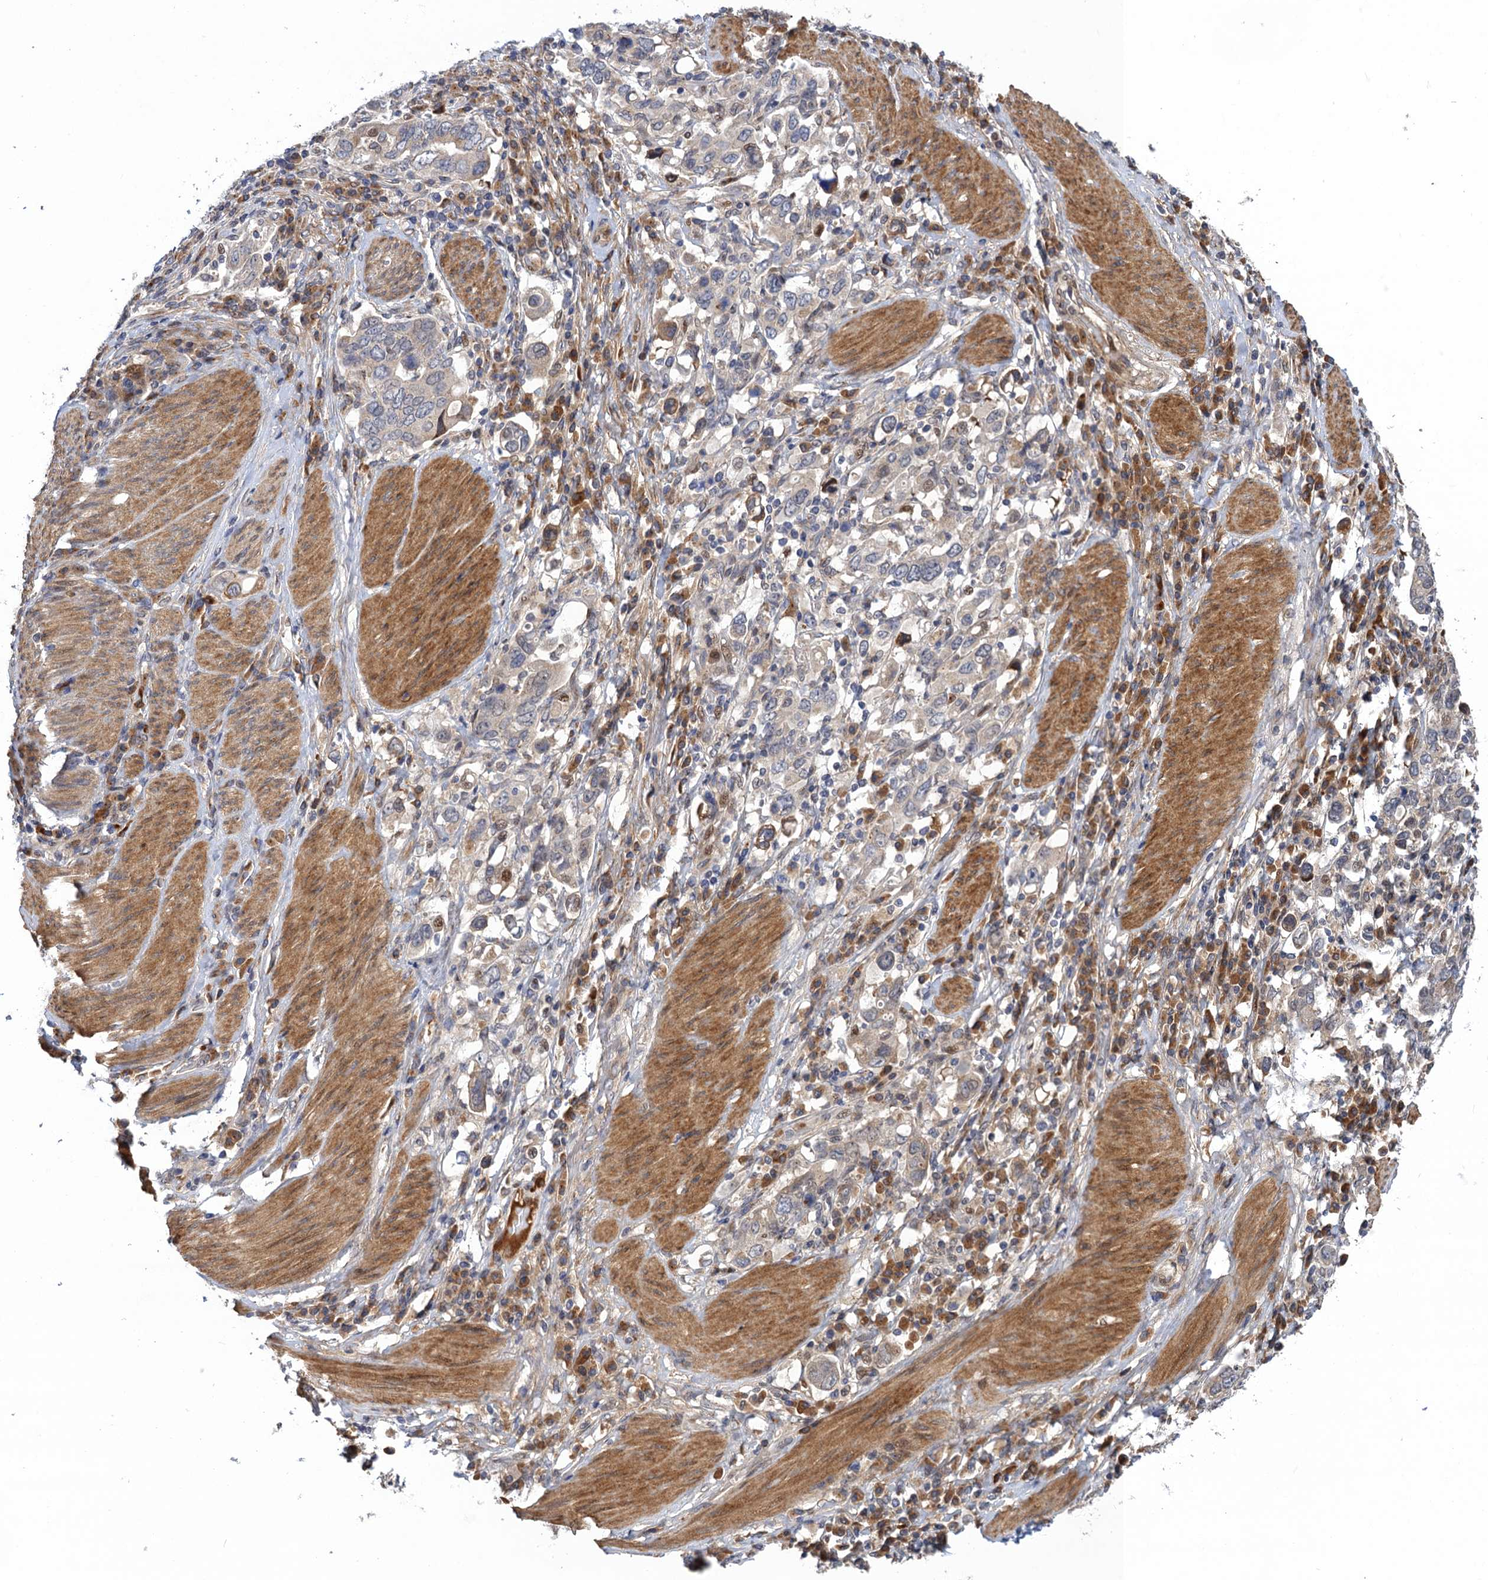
{"staining": {"intensity": "negative", "quantity": "none", "location": "none"}, "tissue": "stomach cancer", "cell_type": "Tumor cells", "image_type": "cancer", "snomed": [{"axis": "morphology", "description": "Adenocarcinoma, NOS"}, {"axis": "topography", "description": "Stomach, upper"}], "caption": "Stomach cancer was stained to show a protein in brown. There is no significant staining in tumor cells. (DAB (3,3'-diaminobenzidine) immunohistochemistry visualized using brightfield microscopy, high magnification).", "gene": "NEK8", "patient": {"sex": "male", "age": 62}}